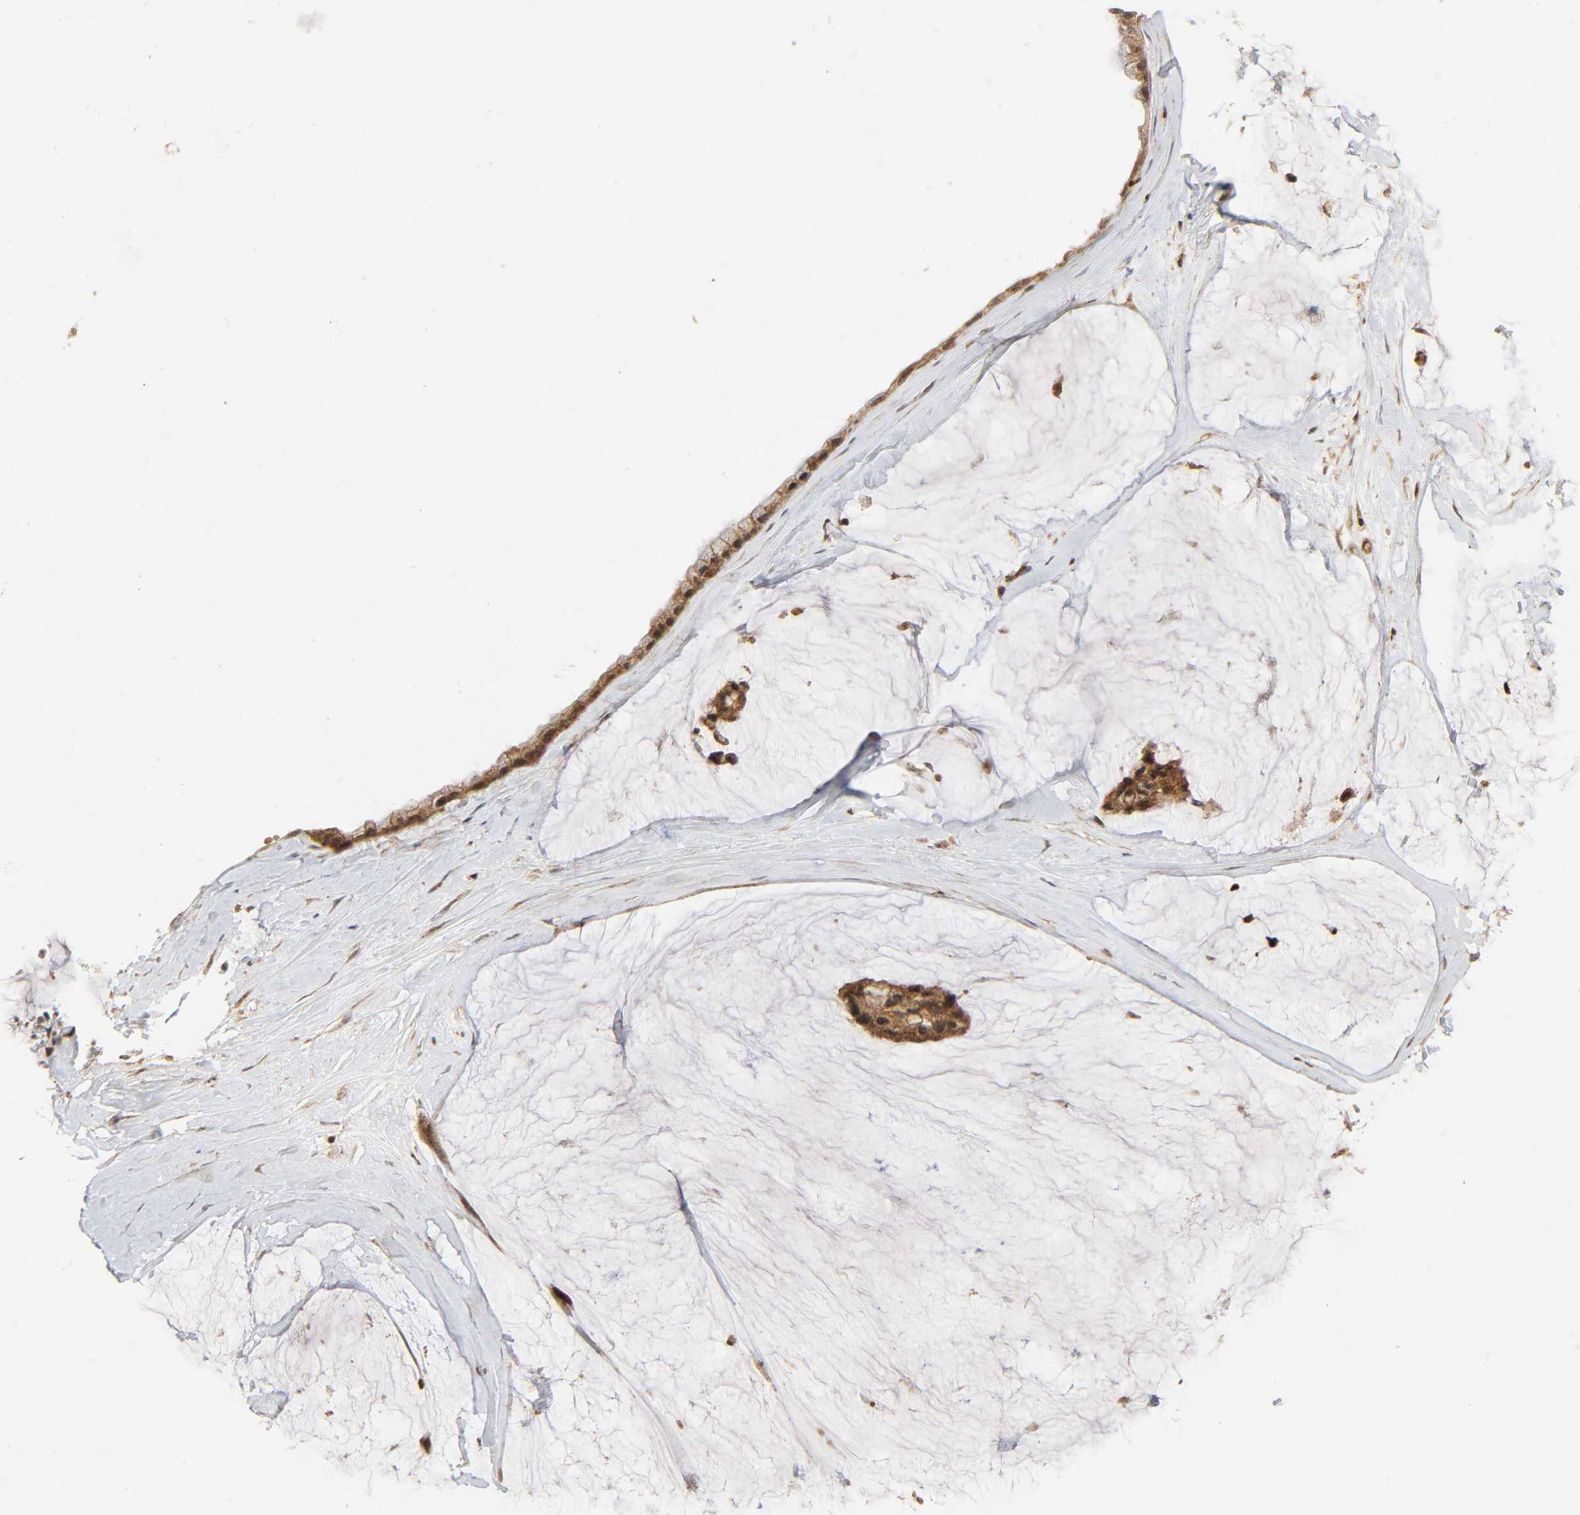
{"staining": {"intensity": "strong", "quantity": ">75%", "location": "cytoplasmic/membranous"}, "tissue": "ovarian cancer", "cell_type": "Tumor cells", "image_type": "cancer", "snomed": [{"axis": "morphology", "description": "Cystadenocarcinoma, mucinous, NOS"}, {"axis": "topography", "description": "Ovary"}], "caption": "The image exhibits immunohistochemical staining of ovarian mucinous cystadenocarcinoma. There is strong cytoplasmic/membranous expression is seen in approximately >75% of tumor cells. (IHC, brightfield microscopy, high magnification).", "gene": "CHUK", "patient": {"sex": "female", "age": 39}}